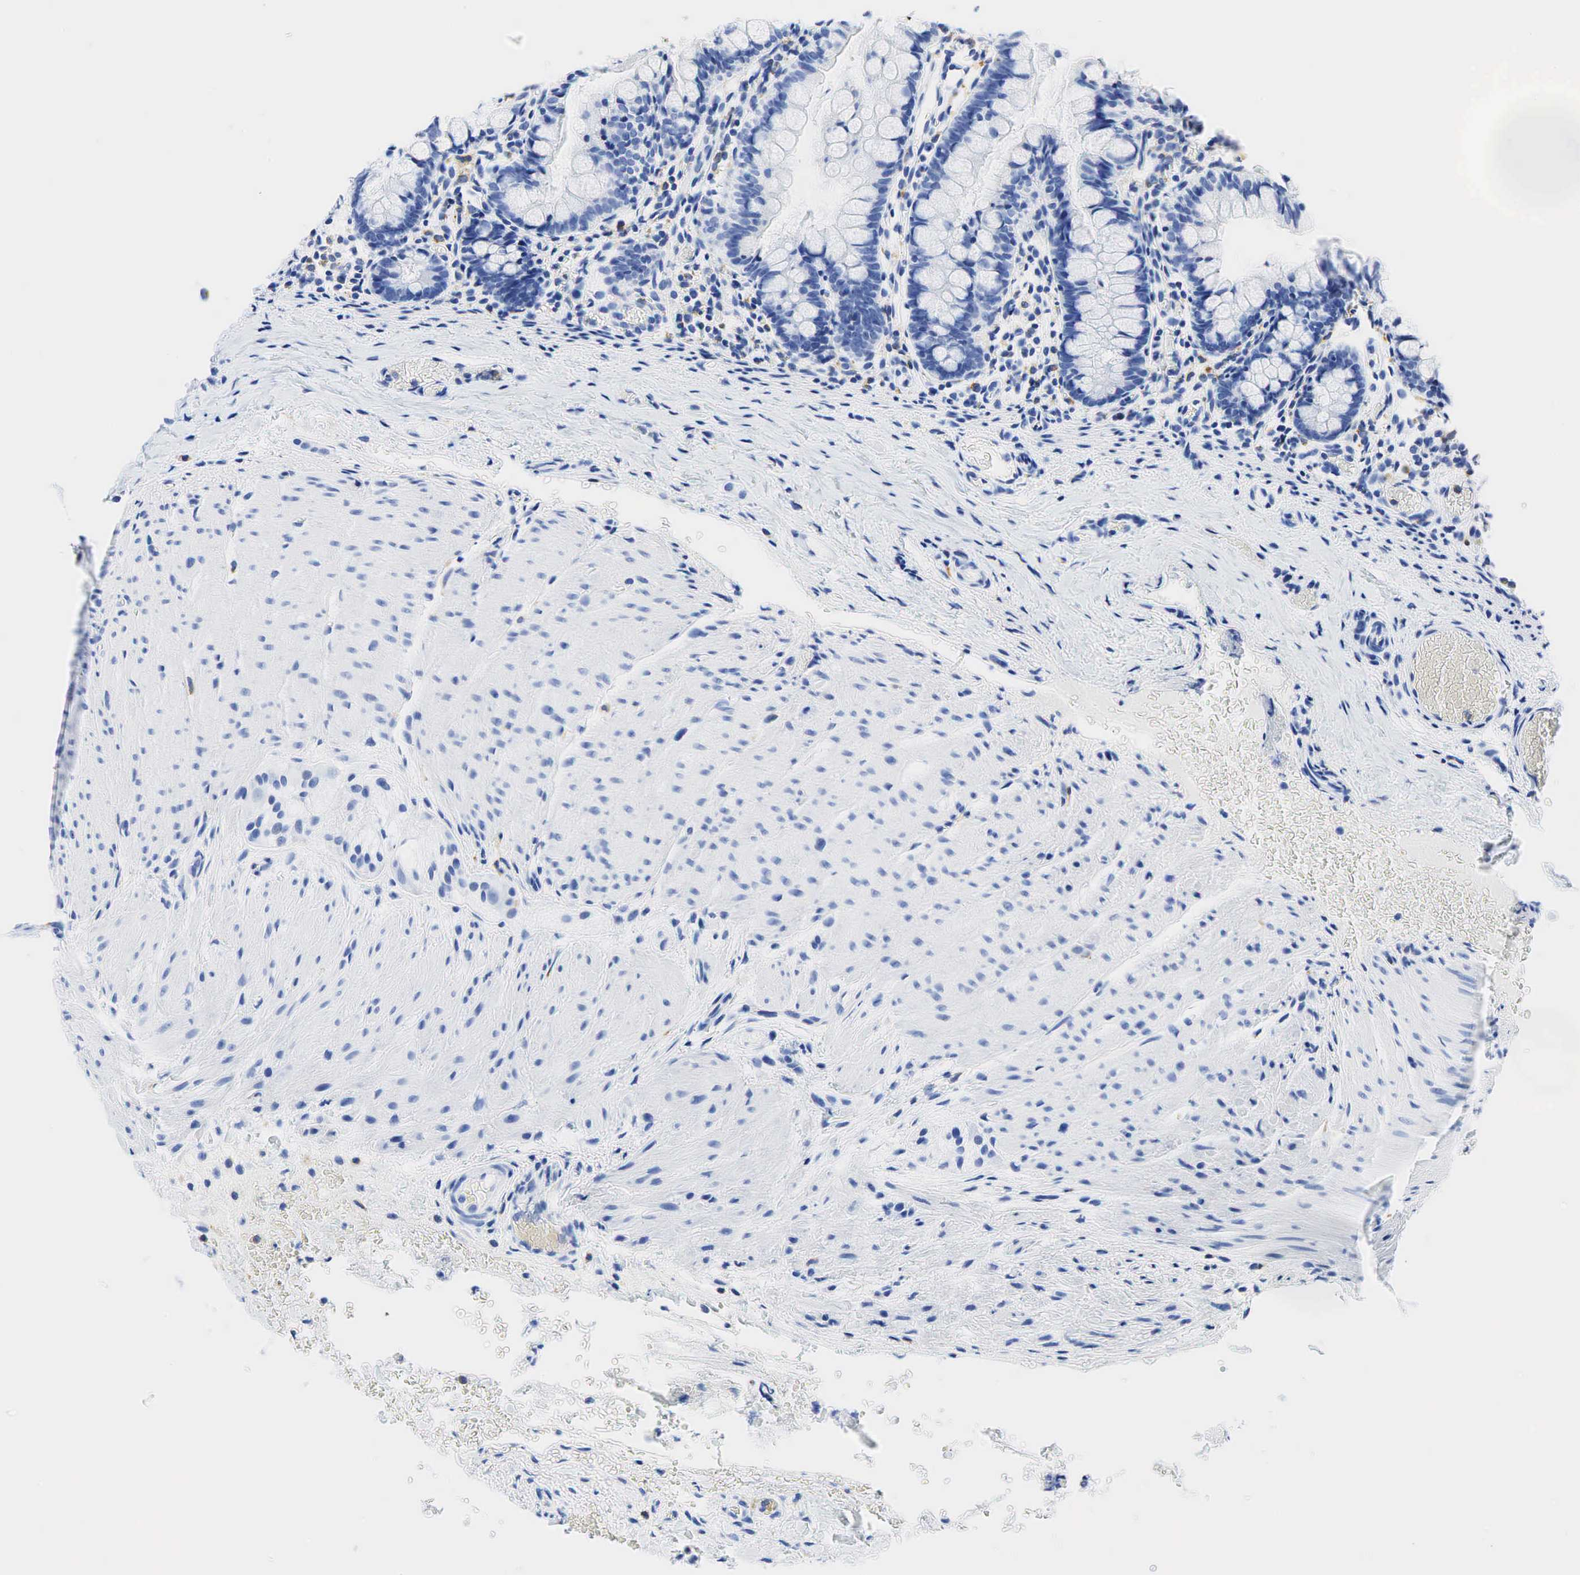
{"staining": {"intensity": "negative", "quantity": "none", "location": "none"}, "tissue": "small intestine", "cell_type": "Glandular cells", "image_type": "normal", "snomed": [{"axis": "morphology", "description": "Normal tissue, NOS"}, {"axis": "topography", "description": "Small intestine"}], "caption": "High magnification brightfield microscopy of unremarkable small intestine stained with DAB (3,3'-diaminobenzidine) (brown) and counterstained with hematoxylin (blue): glandular cells show no significant staining. (DAB (3,3'-diaminobenzidine) IHC visualized using brightfield microscopy, high magnification).", "gene": "CD68", "patient": {"sex": "male", "age": 1}}